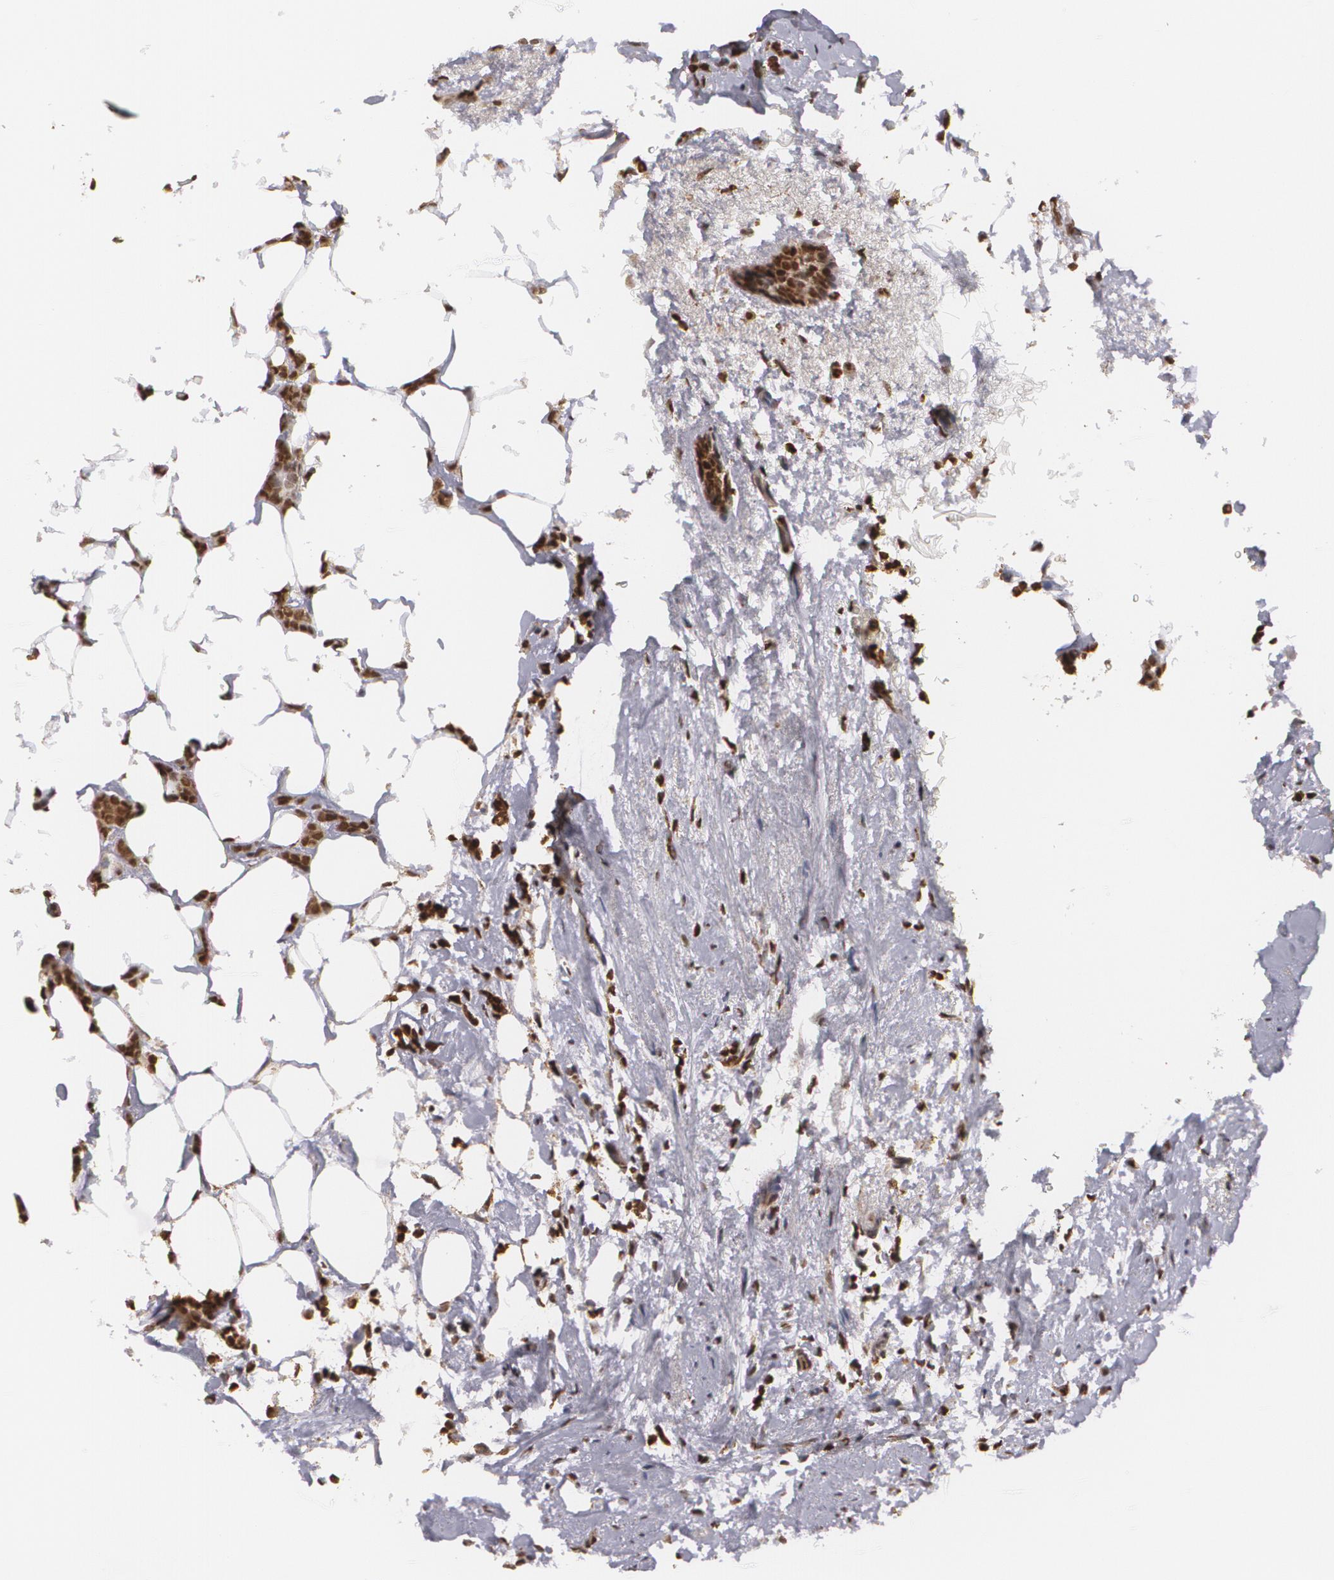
{"staining": {"intensity": "strong", "quantity": ">75%", "location": "nuclear"}, "tissue": "breast cancer", "cell_type": "Tumor cells", "image_type": "cancer", "snomed": [{"axis": "morphology", "description": "Lobular carcinoma"}, {"axis": "topography", "description": "Breast"}], "caption": "This is a micrograph of IHC staining of breast cancer (lobular carcinoma), which shows strong staining in the nuclear of tumor cells.", "gene": "MXD1", "patient": {"sex": "female", "age": 56}}